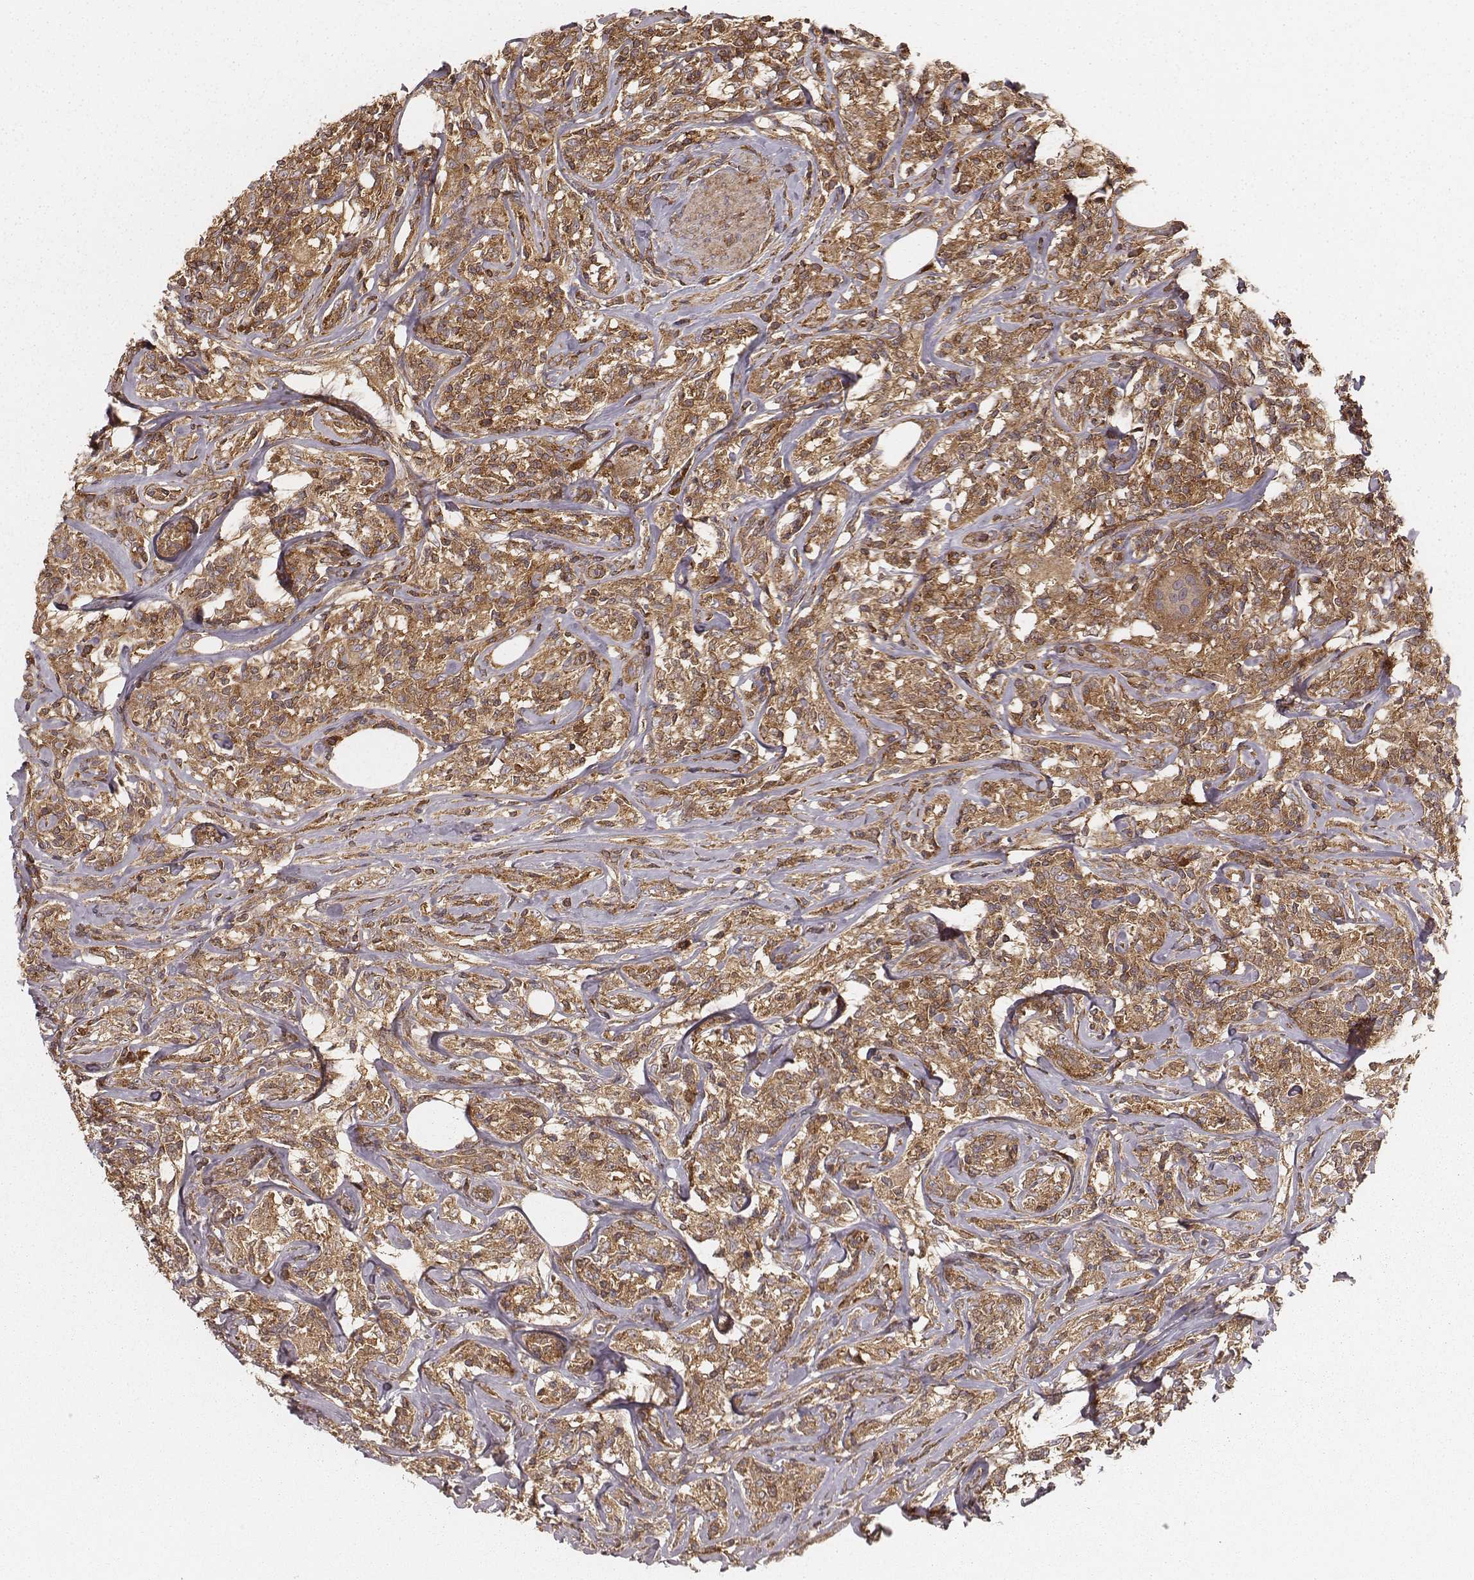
{"staining": {"intensity": "moderate", "quantity": ">75%", "location": "cytoplasmic/membranous"}, "tissue": "lymphoma", "cell_type": "Tumor cells", "image_type": "cancer", "snomed": [{"axis": "morphology", "description": "Malignant lymphoma, non-Hodgkin's type, High grade"}, {"axis": "topography", "description": "Lymph node"}], "caption": "The histopathology image shows a brown stain indicating the presence of a protein in the cytoplasmic/membranous of tumor cells in malignant lymphoma, non-Hodgkin's type (high-grade). The protein of interest is stained brown, and the nuclei are stained in blue (DAB IHC with brightfield microscopy, high magnification).", "gene": "CARS1", "patient": {"sex": "female", "age": 84}}